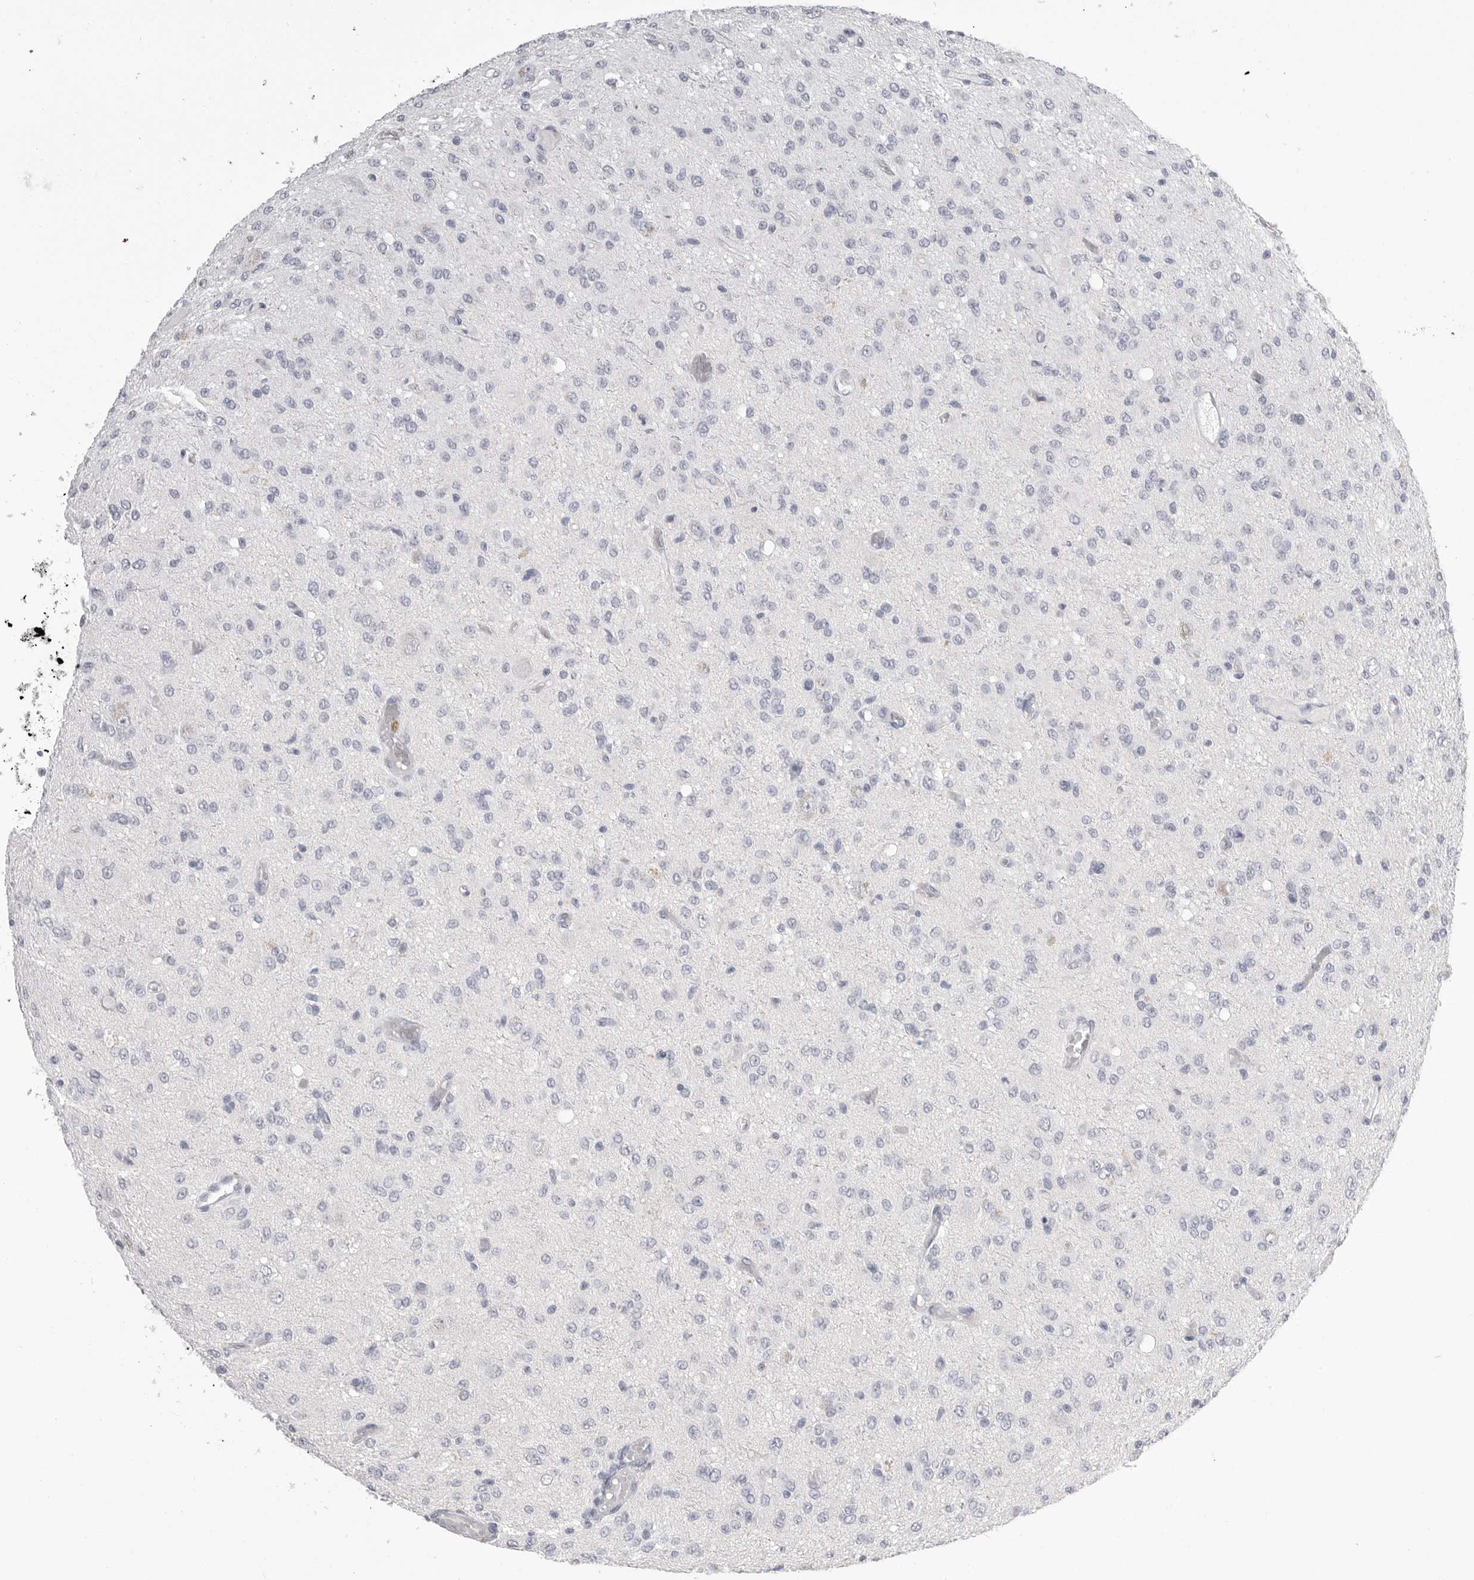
{"staining": {"intensity": "negative", "quantity": "none", "location": "none"}, "tissue": "glioma", "cell_type": "Tumor cells", "image_type": "cancer", "snomed": [{"axis": "morphology", "description": "Glioma, malignant, High grade"}, {"axis": "topography", "description": "Brain"}], "caption": "DAB immunohistochemical staining of glioma displays no significant expression in tumor cells.", "gene": "CPB1", "patient": {"sex": "female", "age": 59}}